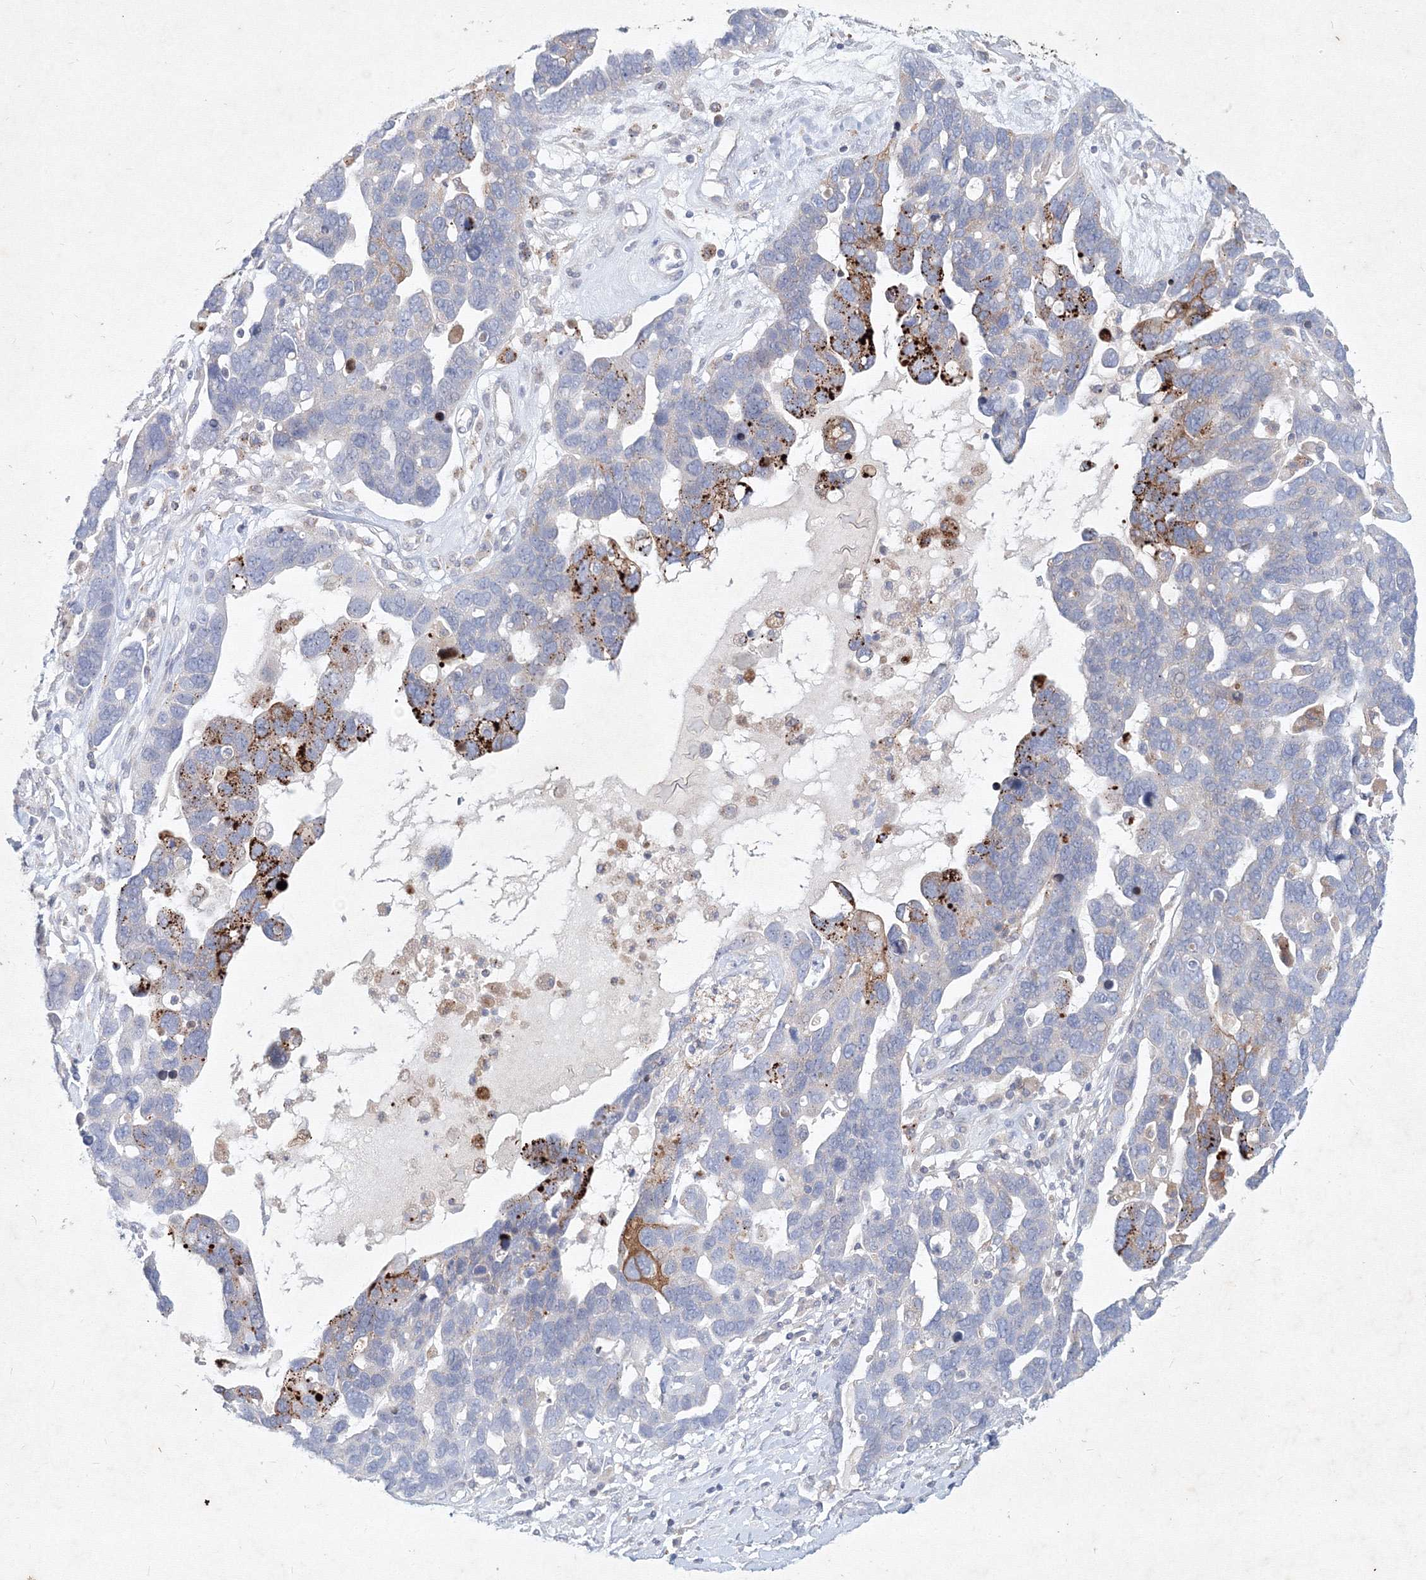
{"staining": {"intensity": "strong", "quantity": "<25%", "location": "cytoplasmic/membranous"}, "tissue": "ovarian cancer", "cell_type": "Tumor cells", "image_type": "cancer", "snomed": [{"axis": "morphology", "description": "Cystadenocarcinoma, serous, NOS"}, {"axis": "topography", "description": "Ovary"}], "caption": "Brown immunohistochemical staining in human ovarian cancer exhibits strong cytoplasmic/membranous staining in approximately <25% of tumor cells.", "gene": "CXXC4", "patient": {"sex": "female", "age": 54}}